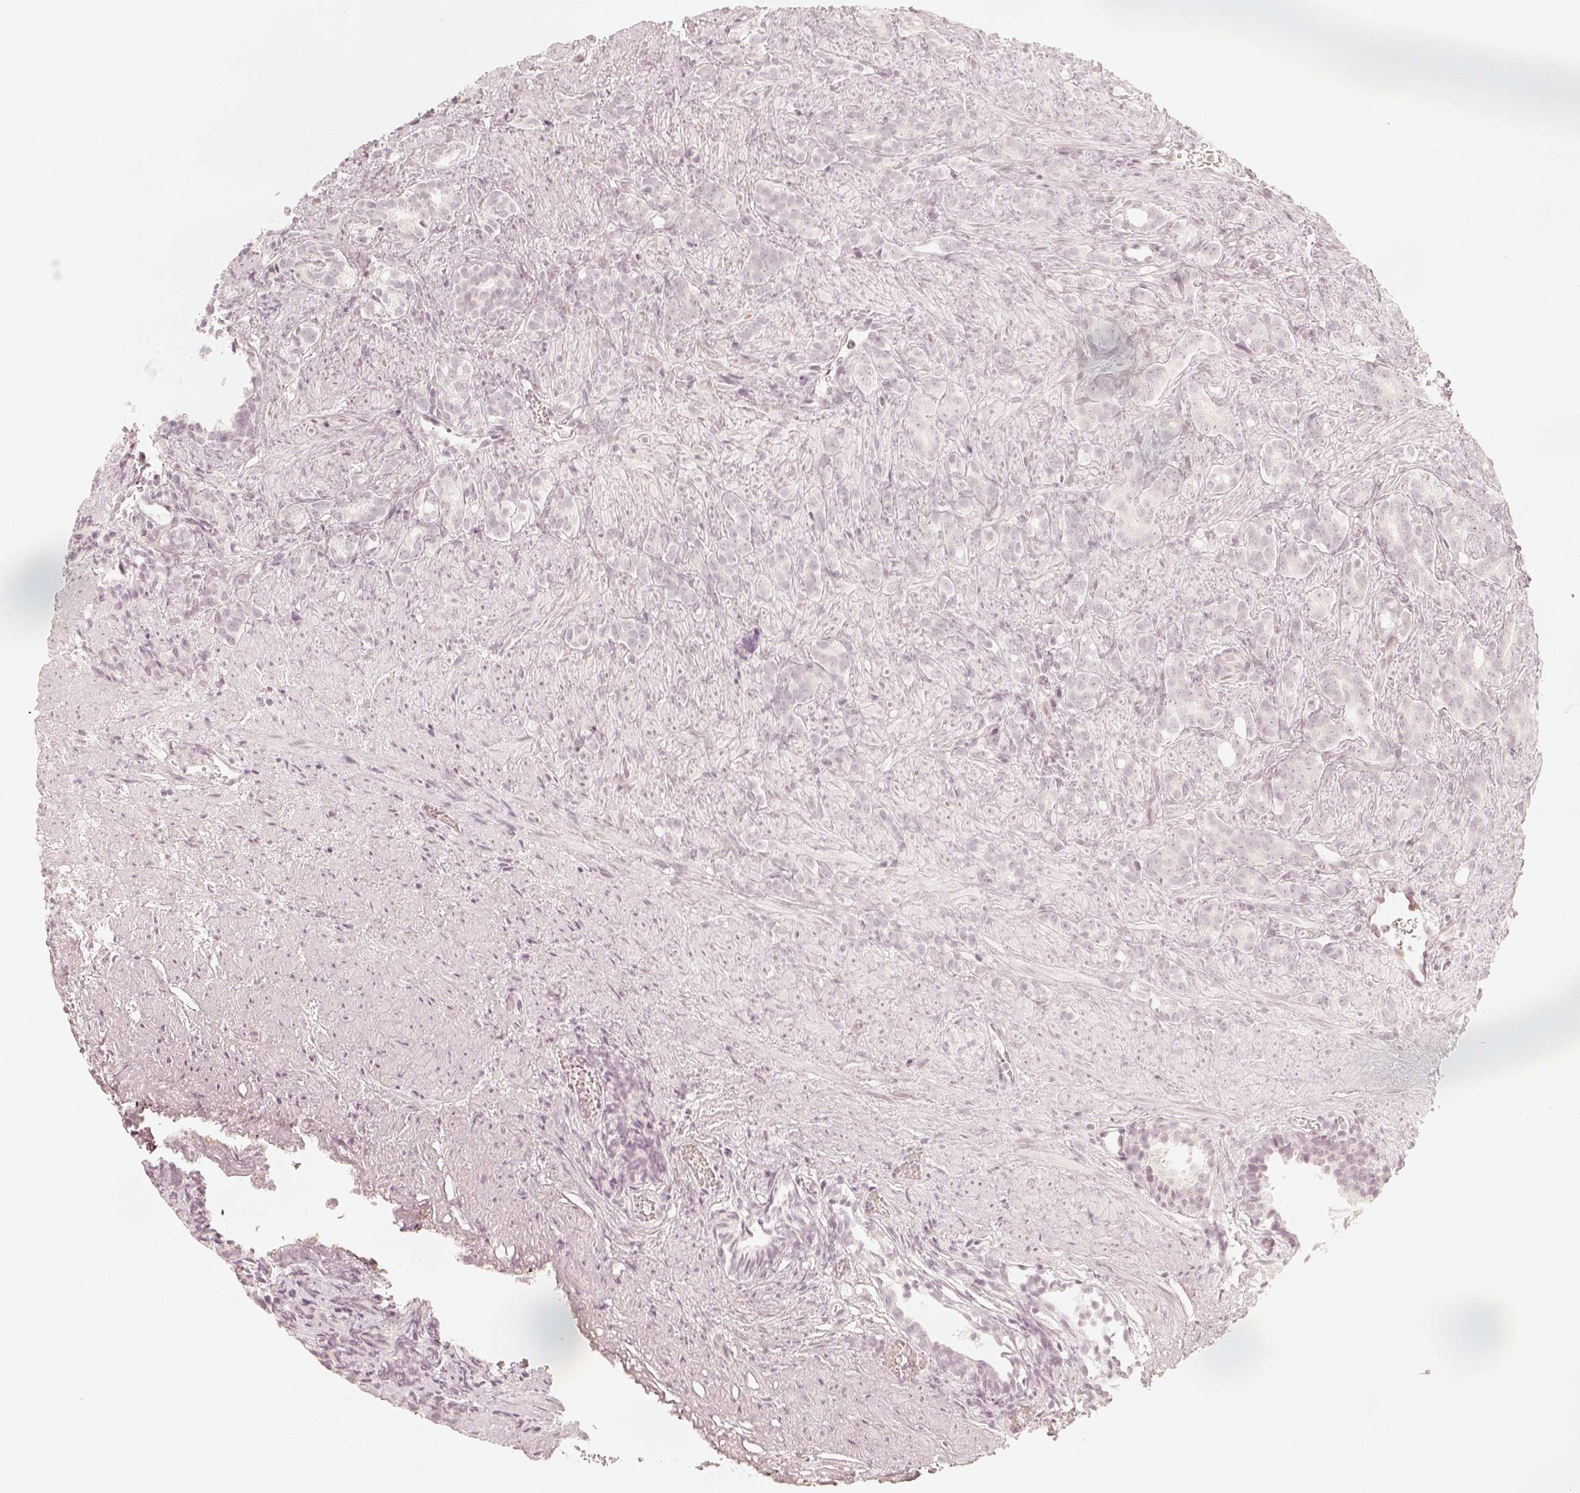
{"staining": {"intensity": "negative", "quantity": "none", "location": "none"}, "tissue": "prostate cancer", "cell_type": "Tumor cells", "image_type": "cancer", "snomed": [{"axis": "morphology", "description": "Adenocarcinoma, High grade"}, {"axis": "topography", "description": "Prostate"}], "caption": "DAB (3,3'-diaminobenzidine) immunohistochemical staining of prostate cancer (adenocarcinoma (high-grade)) exhibits no significant positivity in tumor cells. Nuclei are stained in blue.", "gene": "KRTAP2-1", "patient": {"sex": "male", "age": 84}}